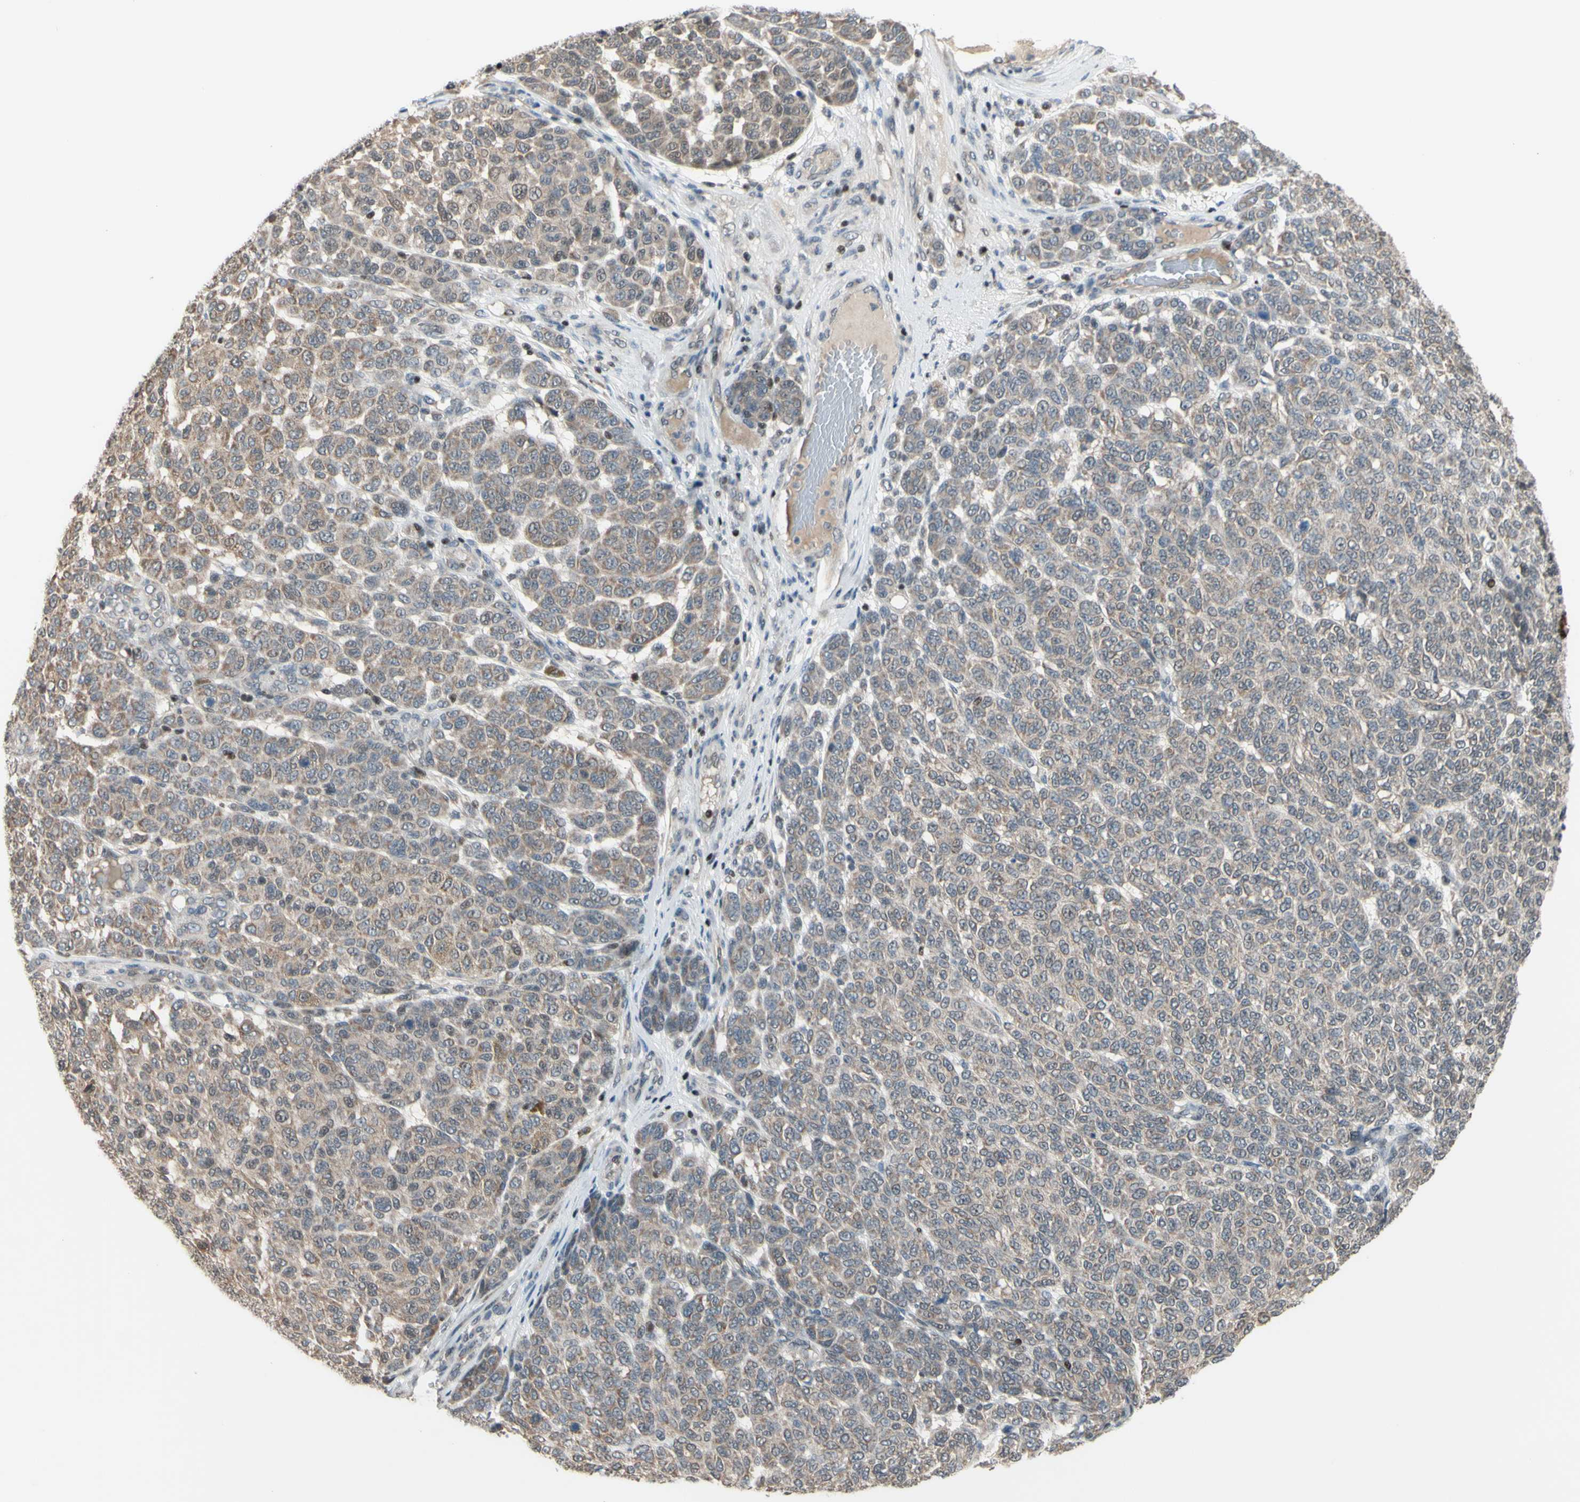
{"staining": {"intensity": "weak", "quantity": ">75%", "location": "cytoplasmic/membranous"}, "tissue": "melanoma", "cell_type": "Tumor cells", "image_type": "cancer", "snomed": [{"axis": "morphology", "description": "Malignant melanoma, NOS"}, {"axis": "topography", "description": "Skin"}], "caption": "DAB (3,3'-diaminobenzidine) immunohistochemical staining of malignant melanoma displays weak cytoplasmic/membranous protein expression in approximately >75% of tumor cells.", "gene": "SP4", "patient": {"sex": "male", "age": 59}}